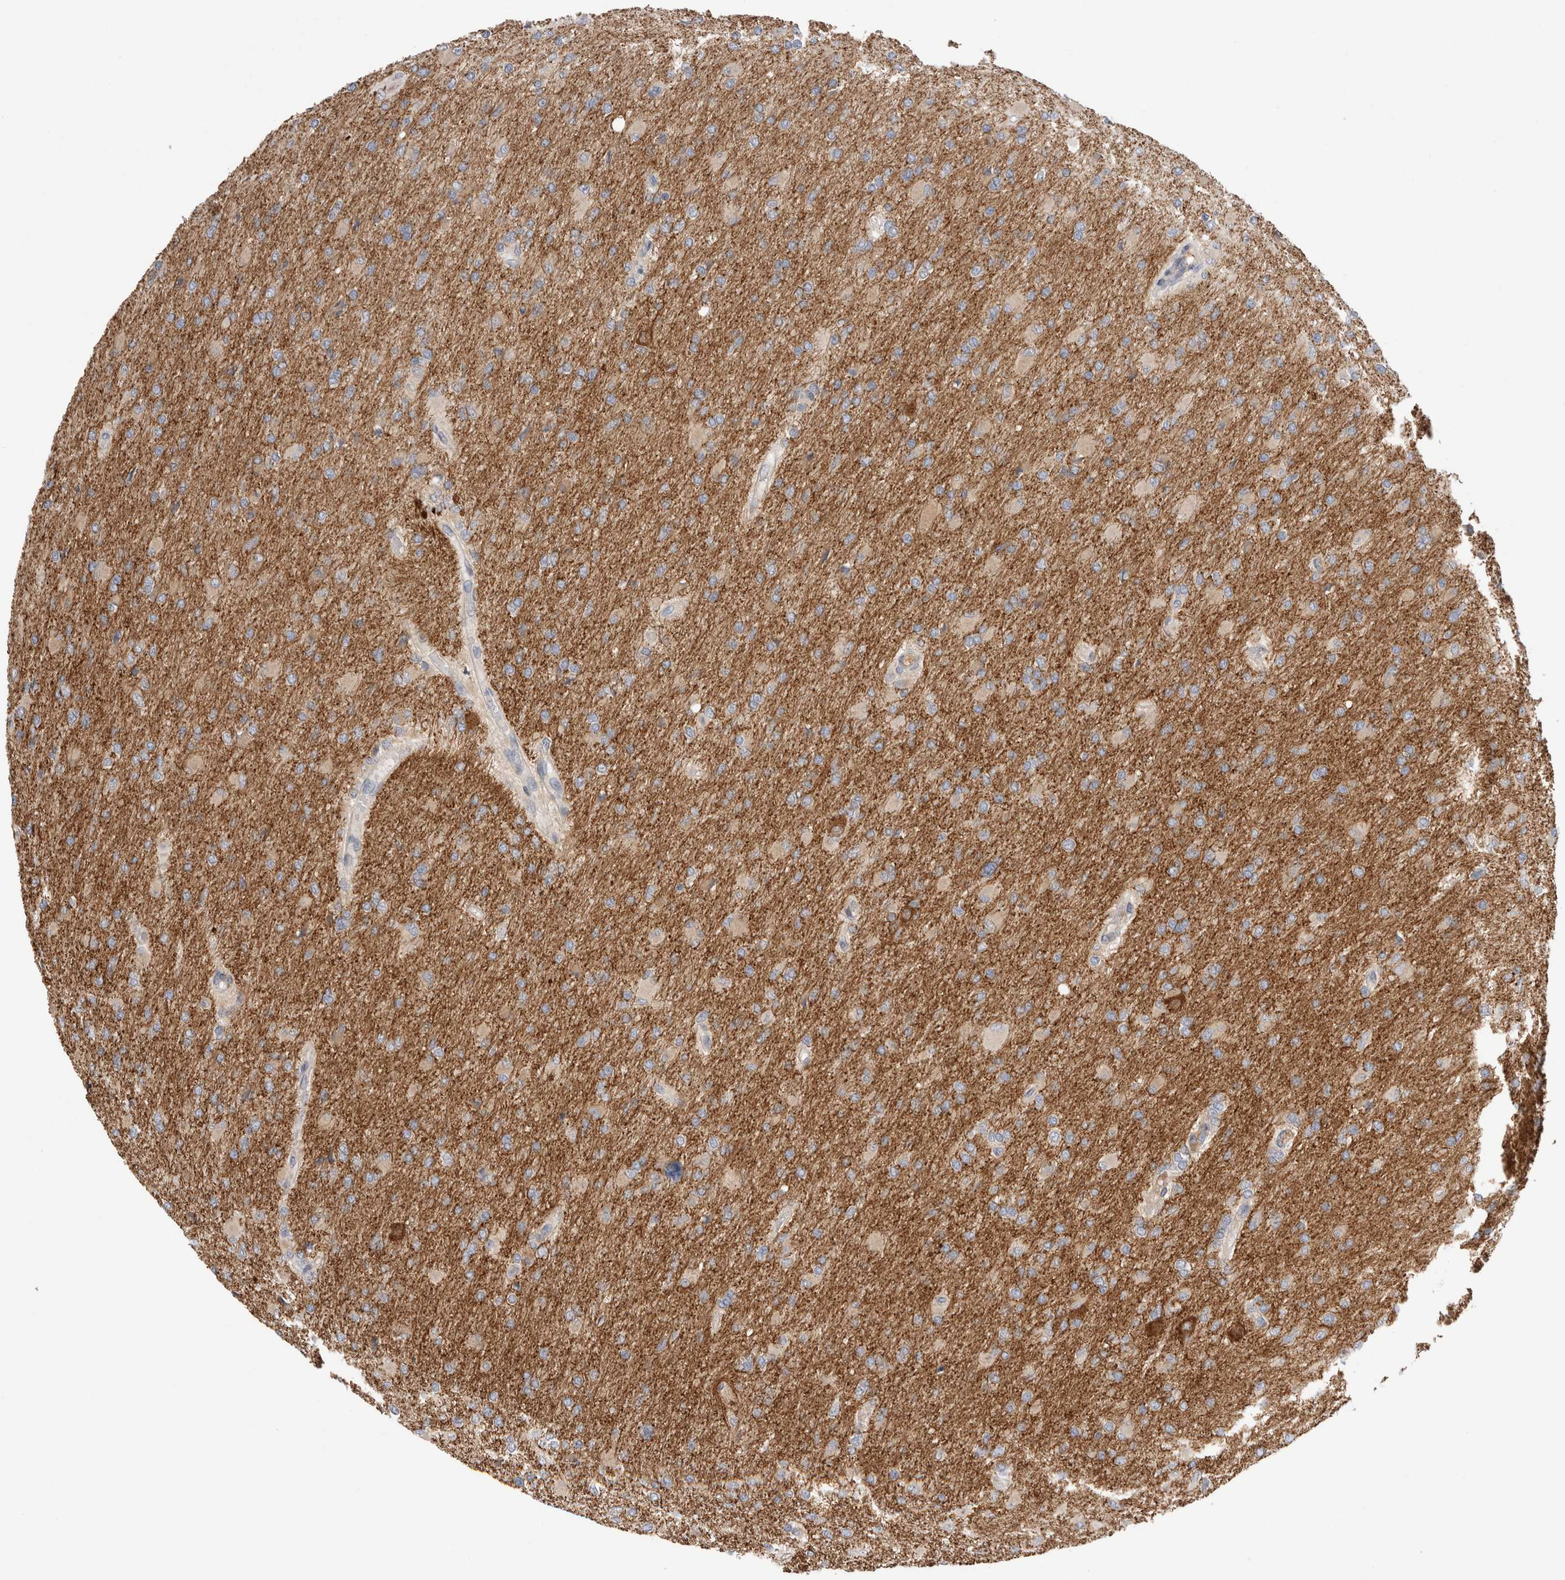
{"staining": {"intensity": "weak", "quantity": "25%-75%", "location": "cytoplasmic/membranous"}, "tissue": "glioma", "cell_type": "Tumor cells", "image_type": "cancer", "snomed": [{"axis": "morphology", "description": "Glioma, malignant, High grade"}, {"axis": "topography", "description": "Cerebral cortex"}], "caption": "Immunohistochemistry (IHC) (DAB (3,3'-diaminobenzidine)) staining of human glioma exhibits weak cytoplasmic/membranous protein positivity in approximately 25%-75% of tumor cells. (Stains: DAB (3,3'-diaminobenzidine) in brown, nuclei in blue, Microscopy: brightfield microscopy at high magnification).", "gene": "PPP3CC", "patient": {"sex": "female", "age": 36}}